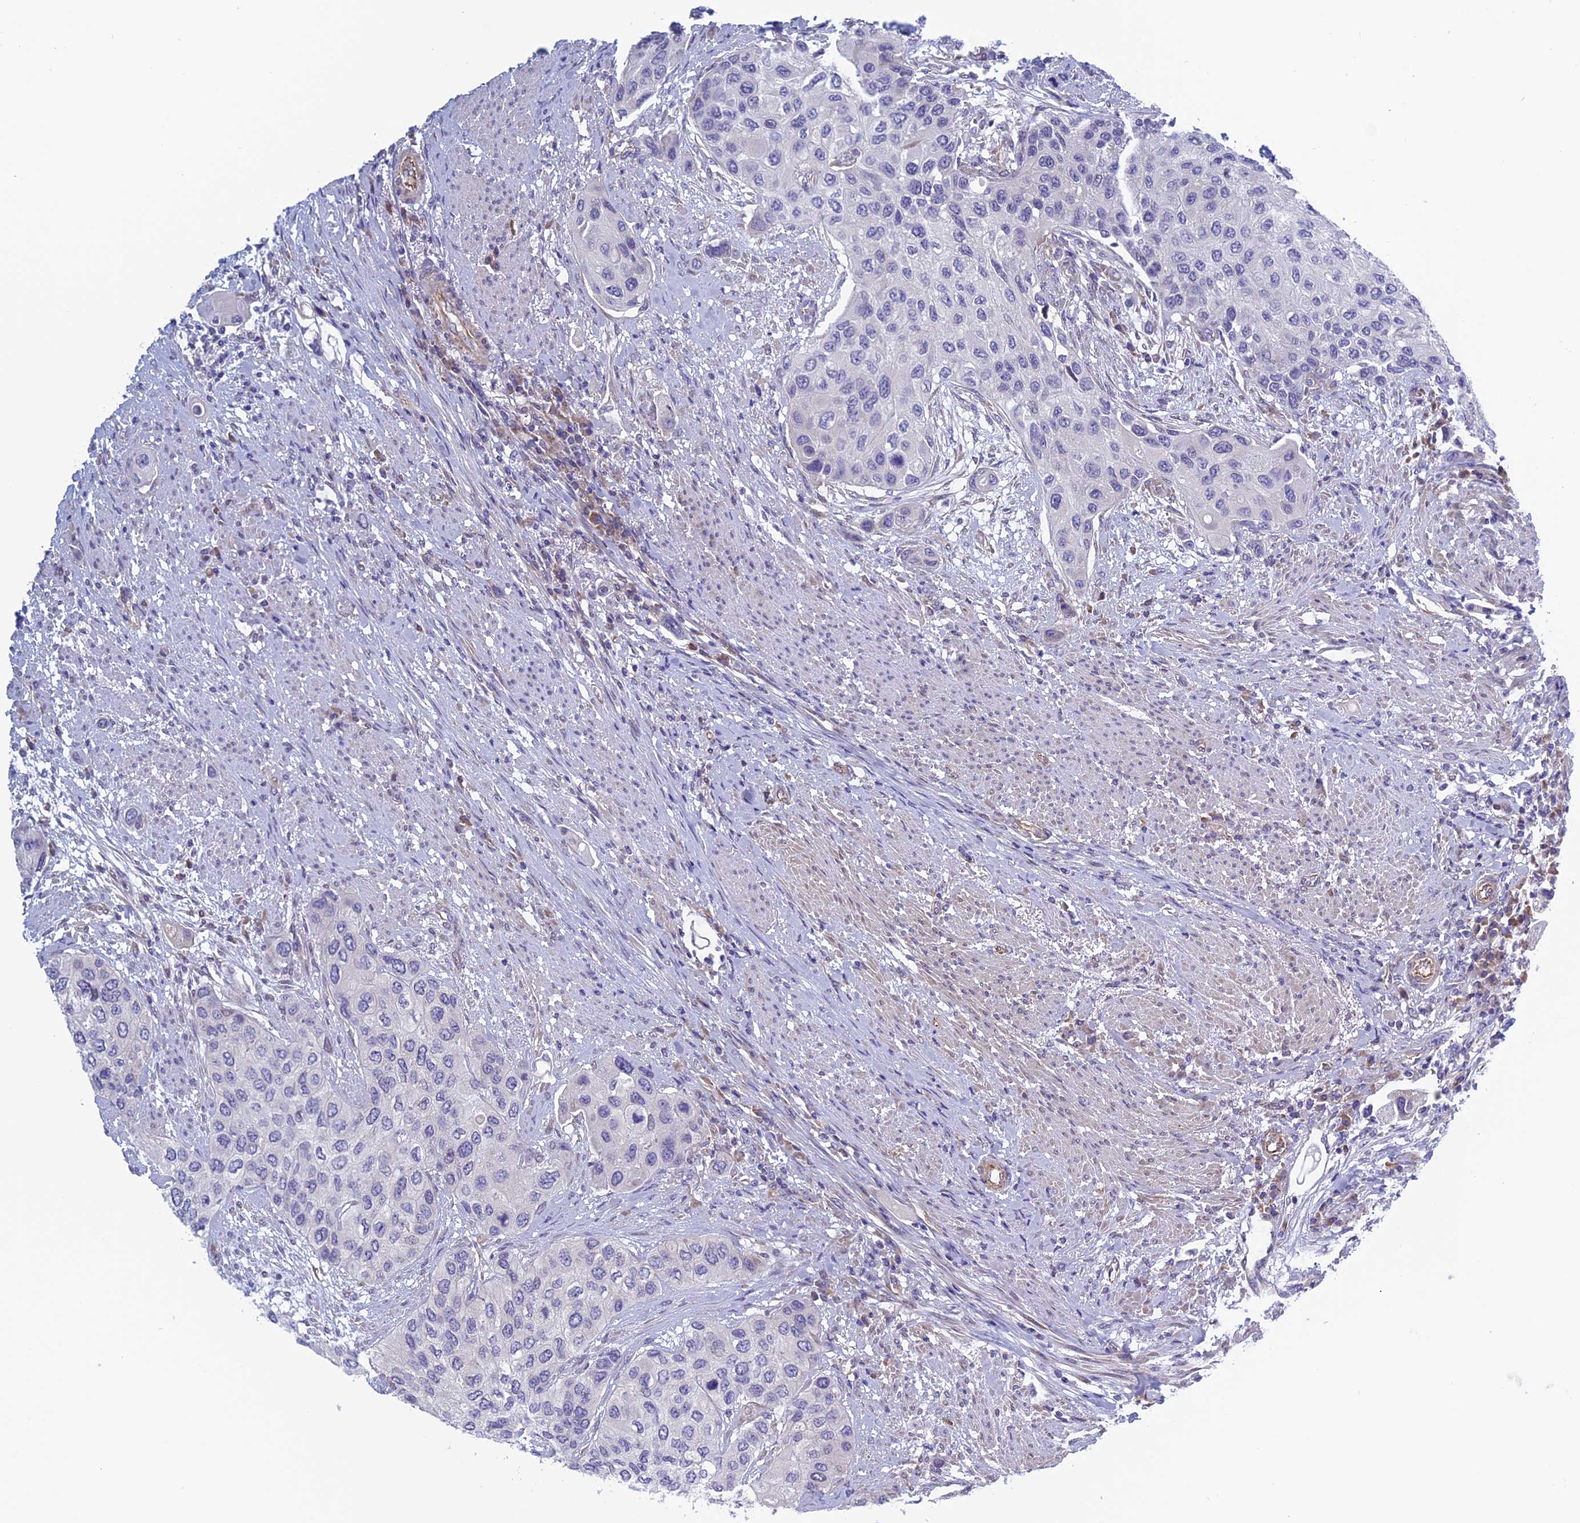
{"staining": {"intensity": "negative", "quantity": "none", "location": "none"}, "tissue": "urothelial cancer", "cell_type": "Tumor cells", "image_type": "cancer", "snomed": [{"axis": "morphology", "description": "Urothelial carcinoma, High grade"}, {"axis": "topography", "description": "Urinary bladder"}], "caption": "Tumor cells show no significant staining in urothelial carcinoma (high-grade). (DAB (3,3'-diaminobenzidine) immunohistochemistry visualized using brightfield microscopy, high magnification).", "gene": "BCL2L10", "patient": {"sex": "female", "age": 56}}